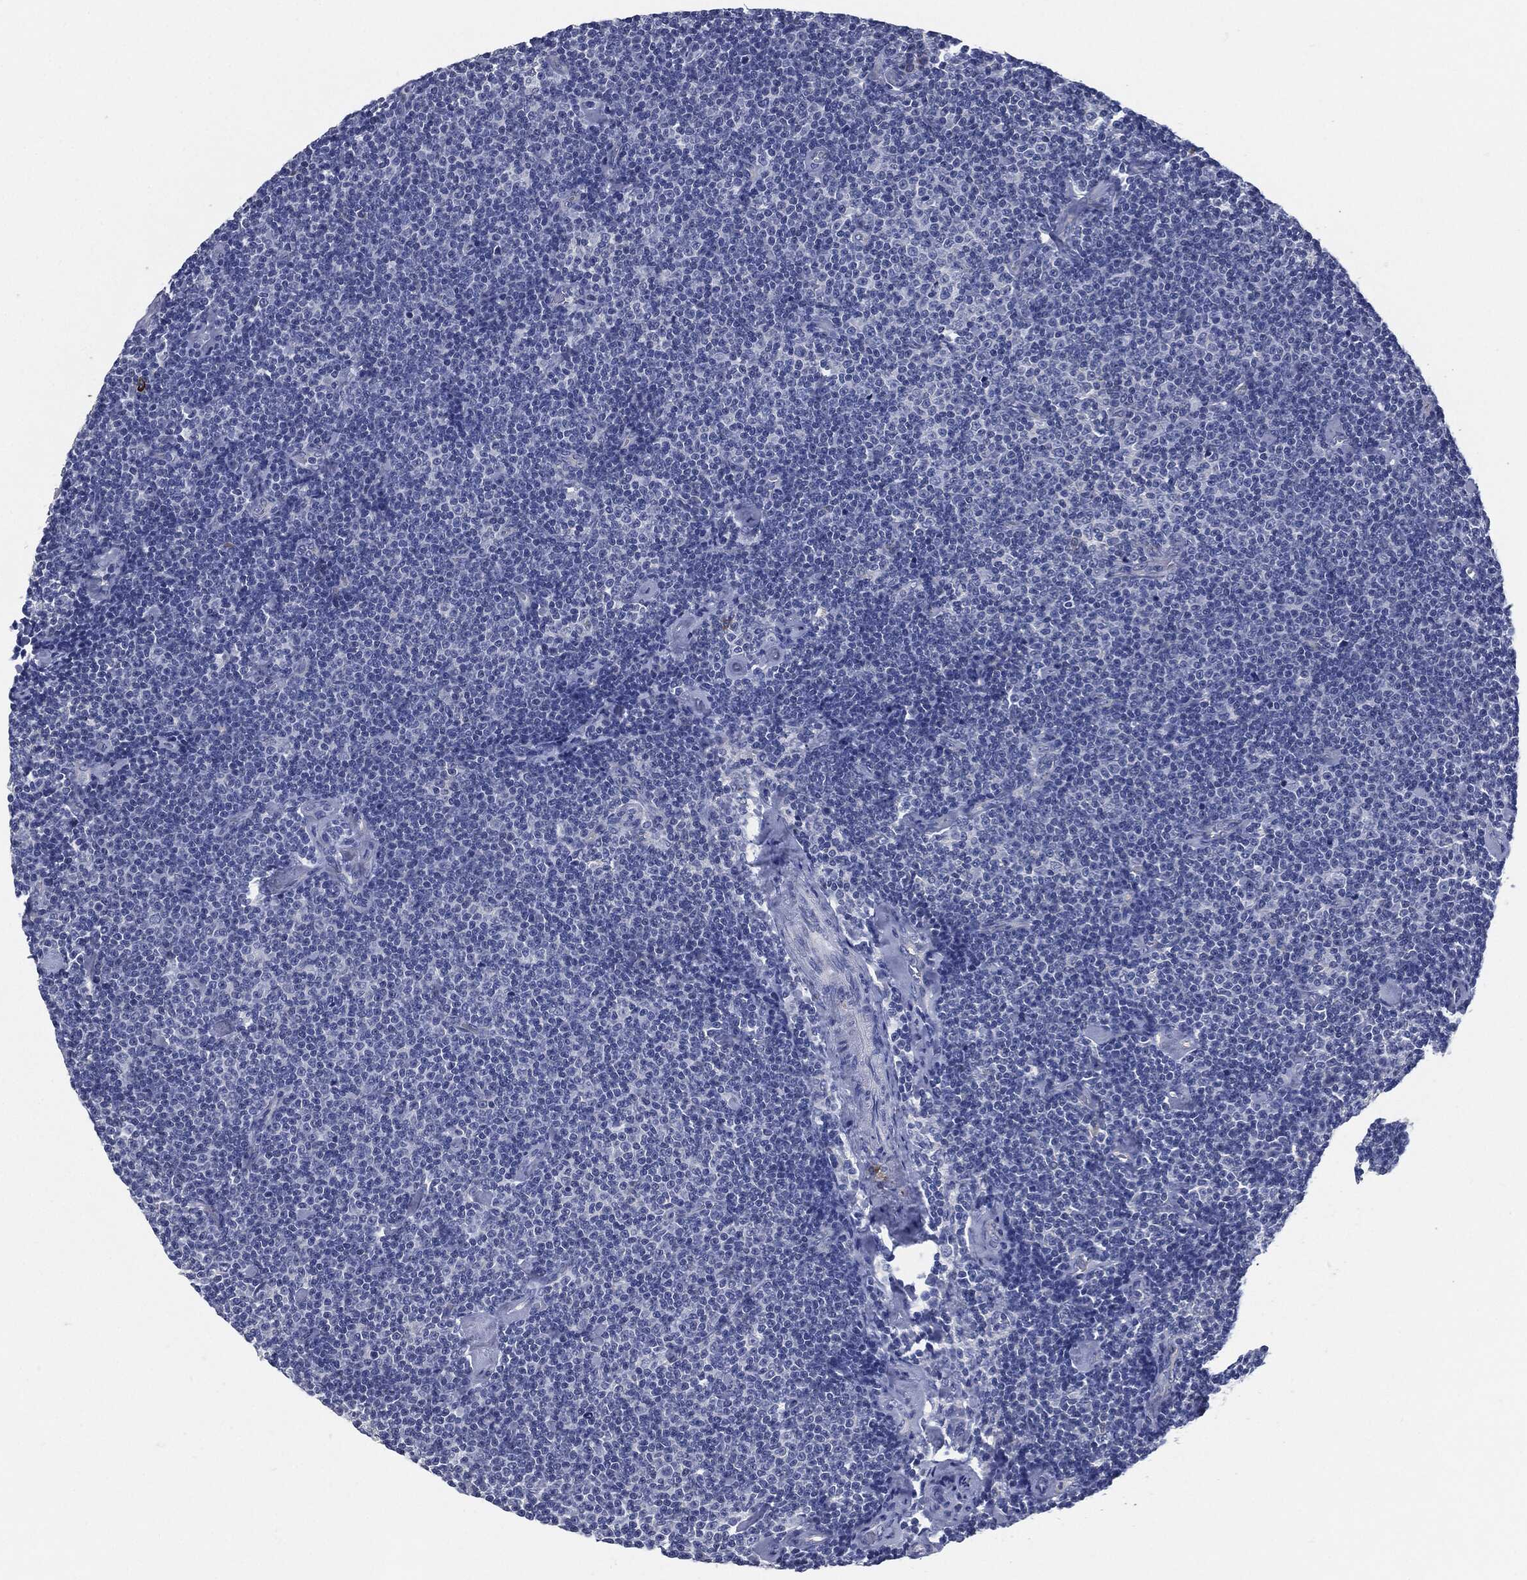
{"staining": {"intensity": "negative", "quantity": "none", "location": "none"}, "tissue": "lymphoma", "cell_type": "Tumor cells", "image_type": "cancer", "snomed": [{"axis": "morphology", "description": "Malignant lymphoma, non-Hodgkin's type, Low grade"}, {"axis": "topography", "description": "Lymph node"}], "caption": "Human low-grade malignant lymphoma, non-Hodgkin's type stained for a protein using immunohistochemistry (IHC) displays no expression in tumor cells.", "gene": "CD27", "patient": {"sex": "male", "age": 81}}